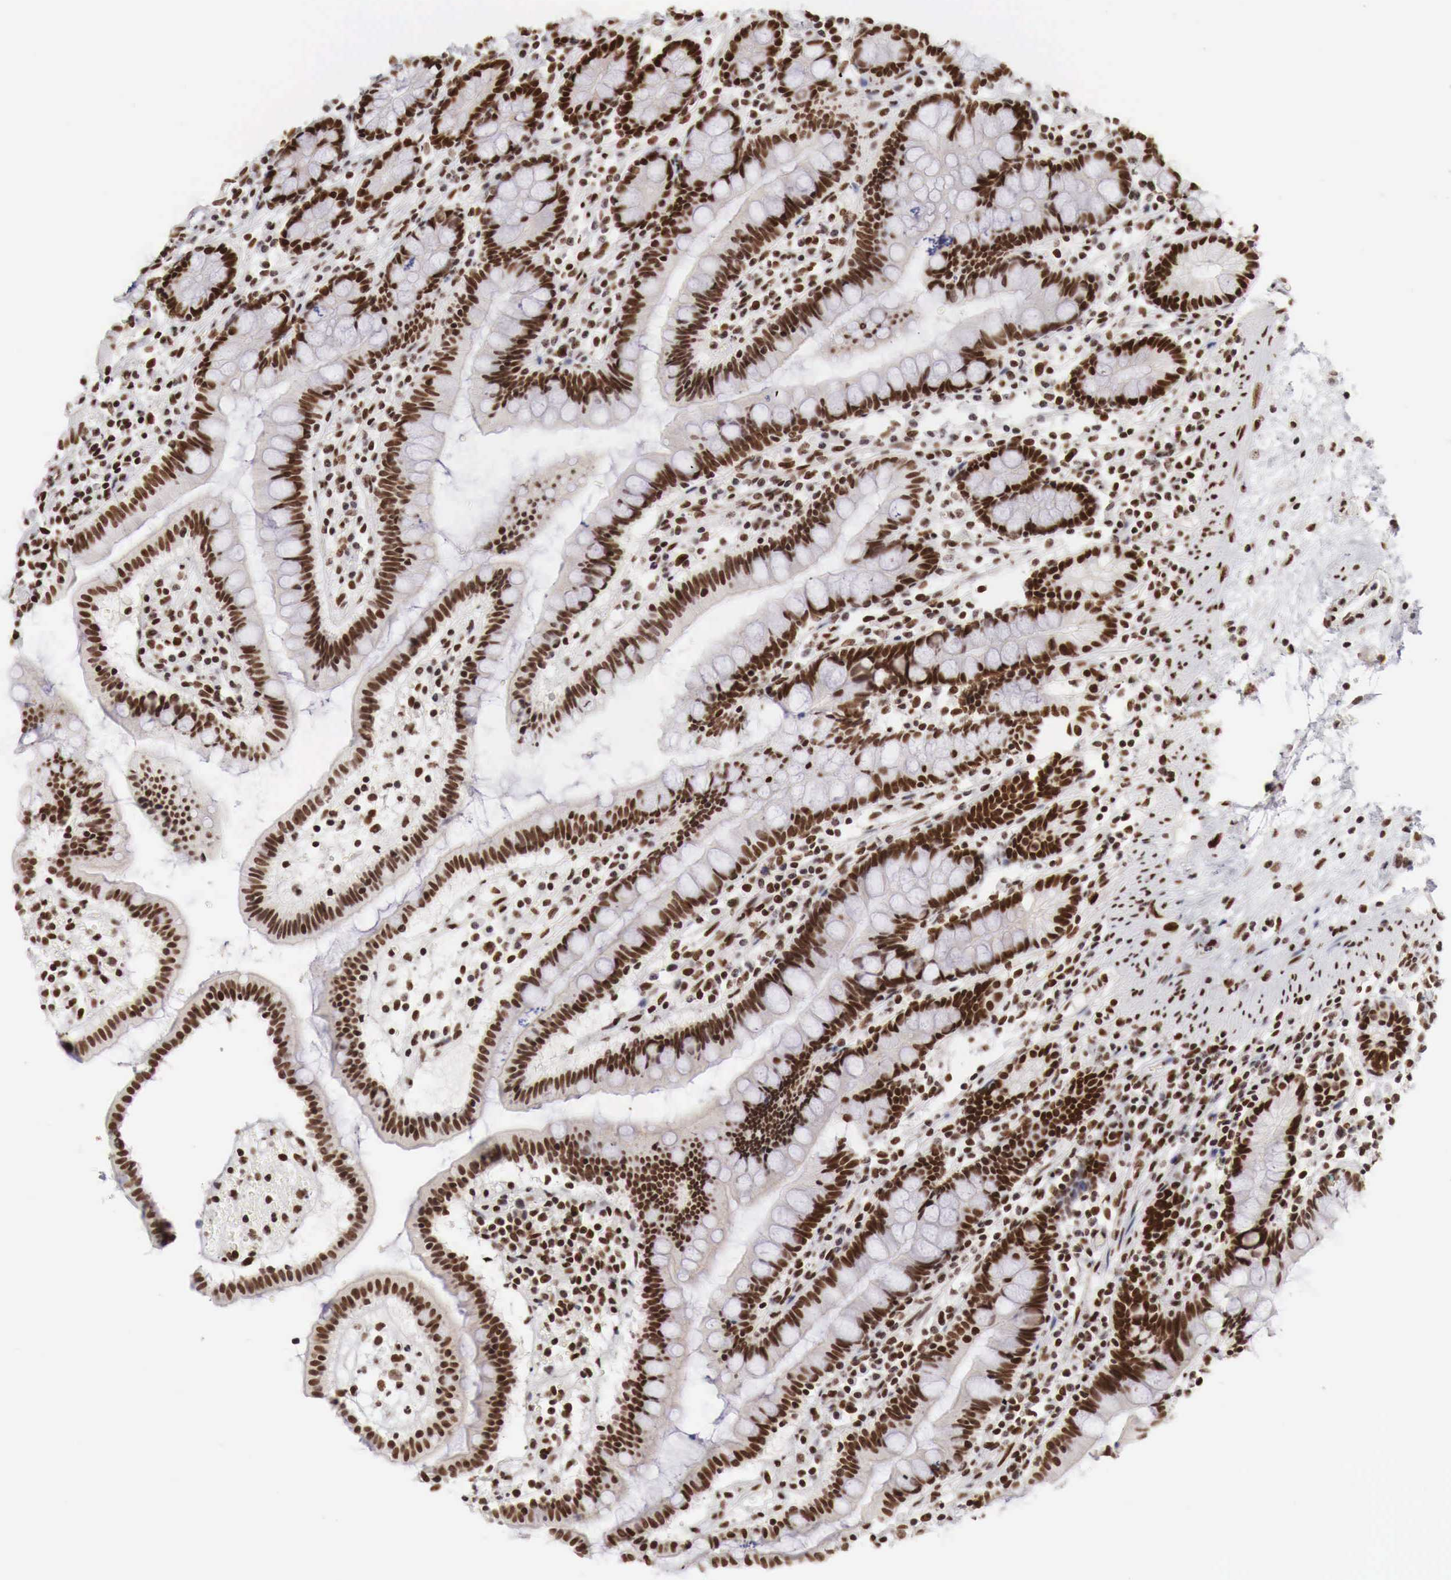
{"staining": {"intensity": "strong", "quantity": ">75%", "location": "nuclear"}, "tissue": "small intestine", "cell_type": "Glandular cells", "image_type": "normal", "snomed": [{"axis": "morphology", "description": "Normal tissue, NOS"}, {"axis": "topography", "description": "Small intestine"}], "caption": "Immunohistochemical staining of unremarkable small intestine reveals >75% levels of strong nuclear protein expression in about >75% of glandular cells. Using DAB (brown) and hematoxylin (blue) stains, captured at high magnification using brightfield microscopy.", "gene": "PHF14", "patient": {"sex": "female", "age": 51}}